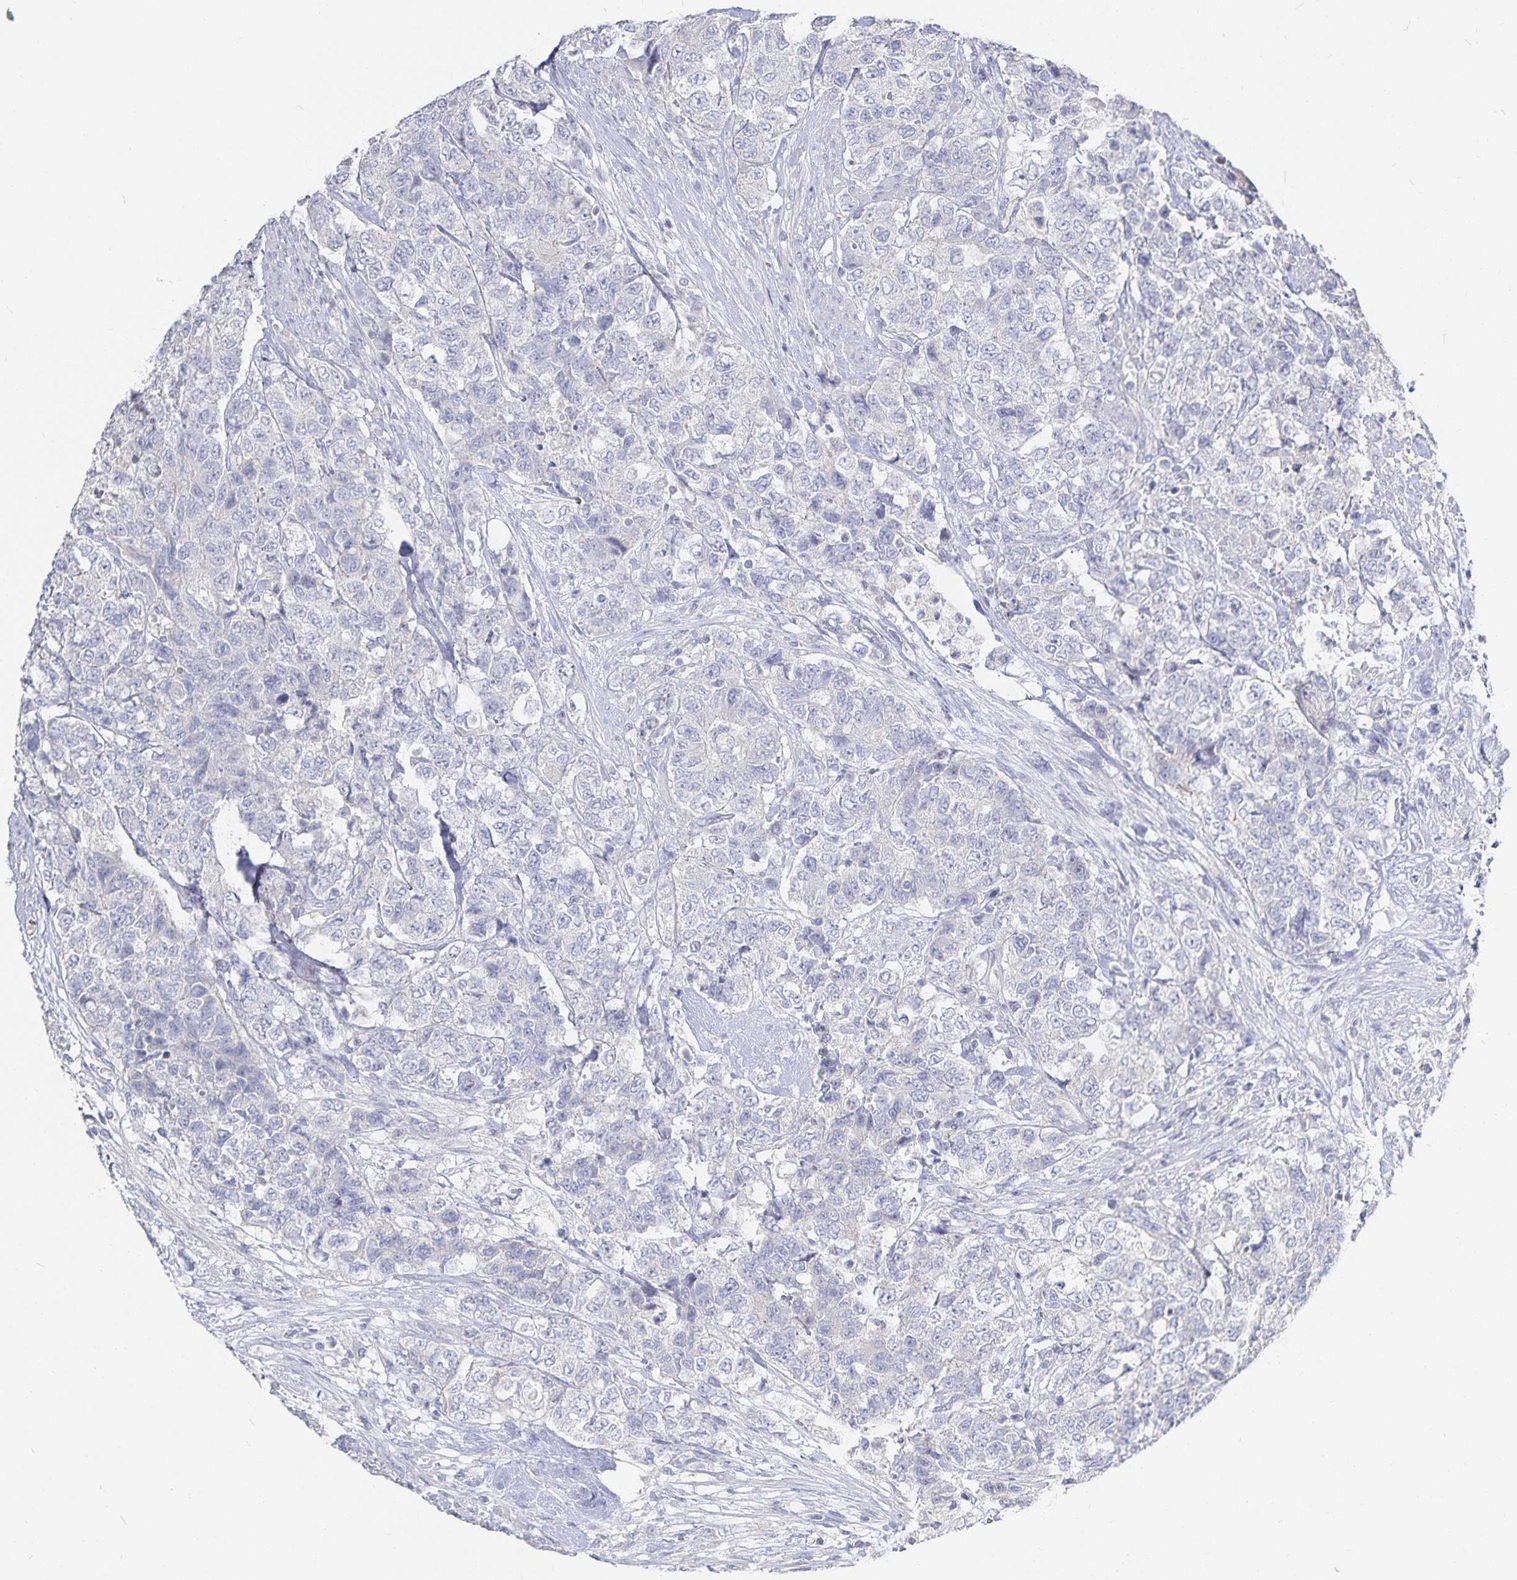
{"staining": {"intensity": "negative", "quantity": "none", "location": "none"}, "tissue": "urothelial cancer", "cell_type": "Tumor cells", "image_type": "cancer", "snomed": [{"axis": "morphology", "description": "Urothelial carcinoma, High grade"}, {"axis": "topography", "description": "Urinary bladder"}], "caption": "High-grade urothelial carcinoma was stained to show a protein in brown. There is no significant expression in tumor cells.", "gene": "DNAH9", "patient": {"sex": "female", "age": 78}}